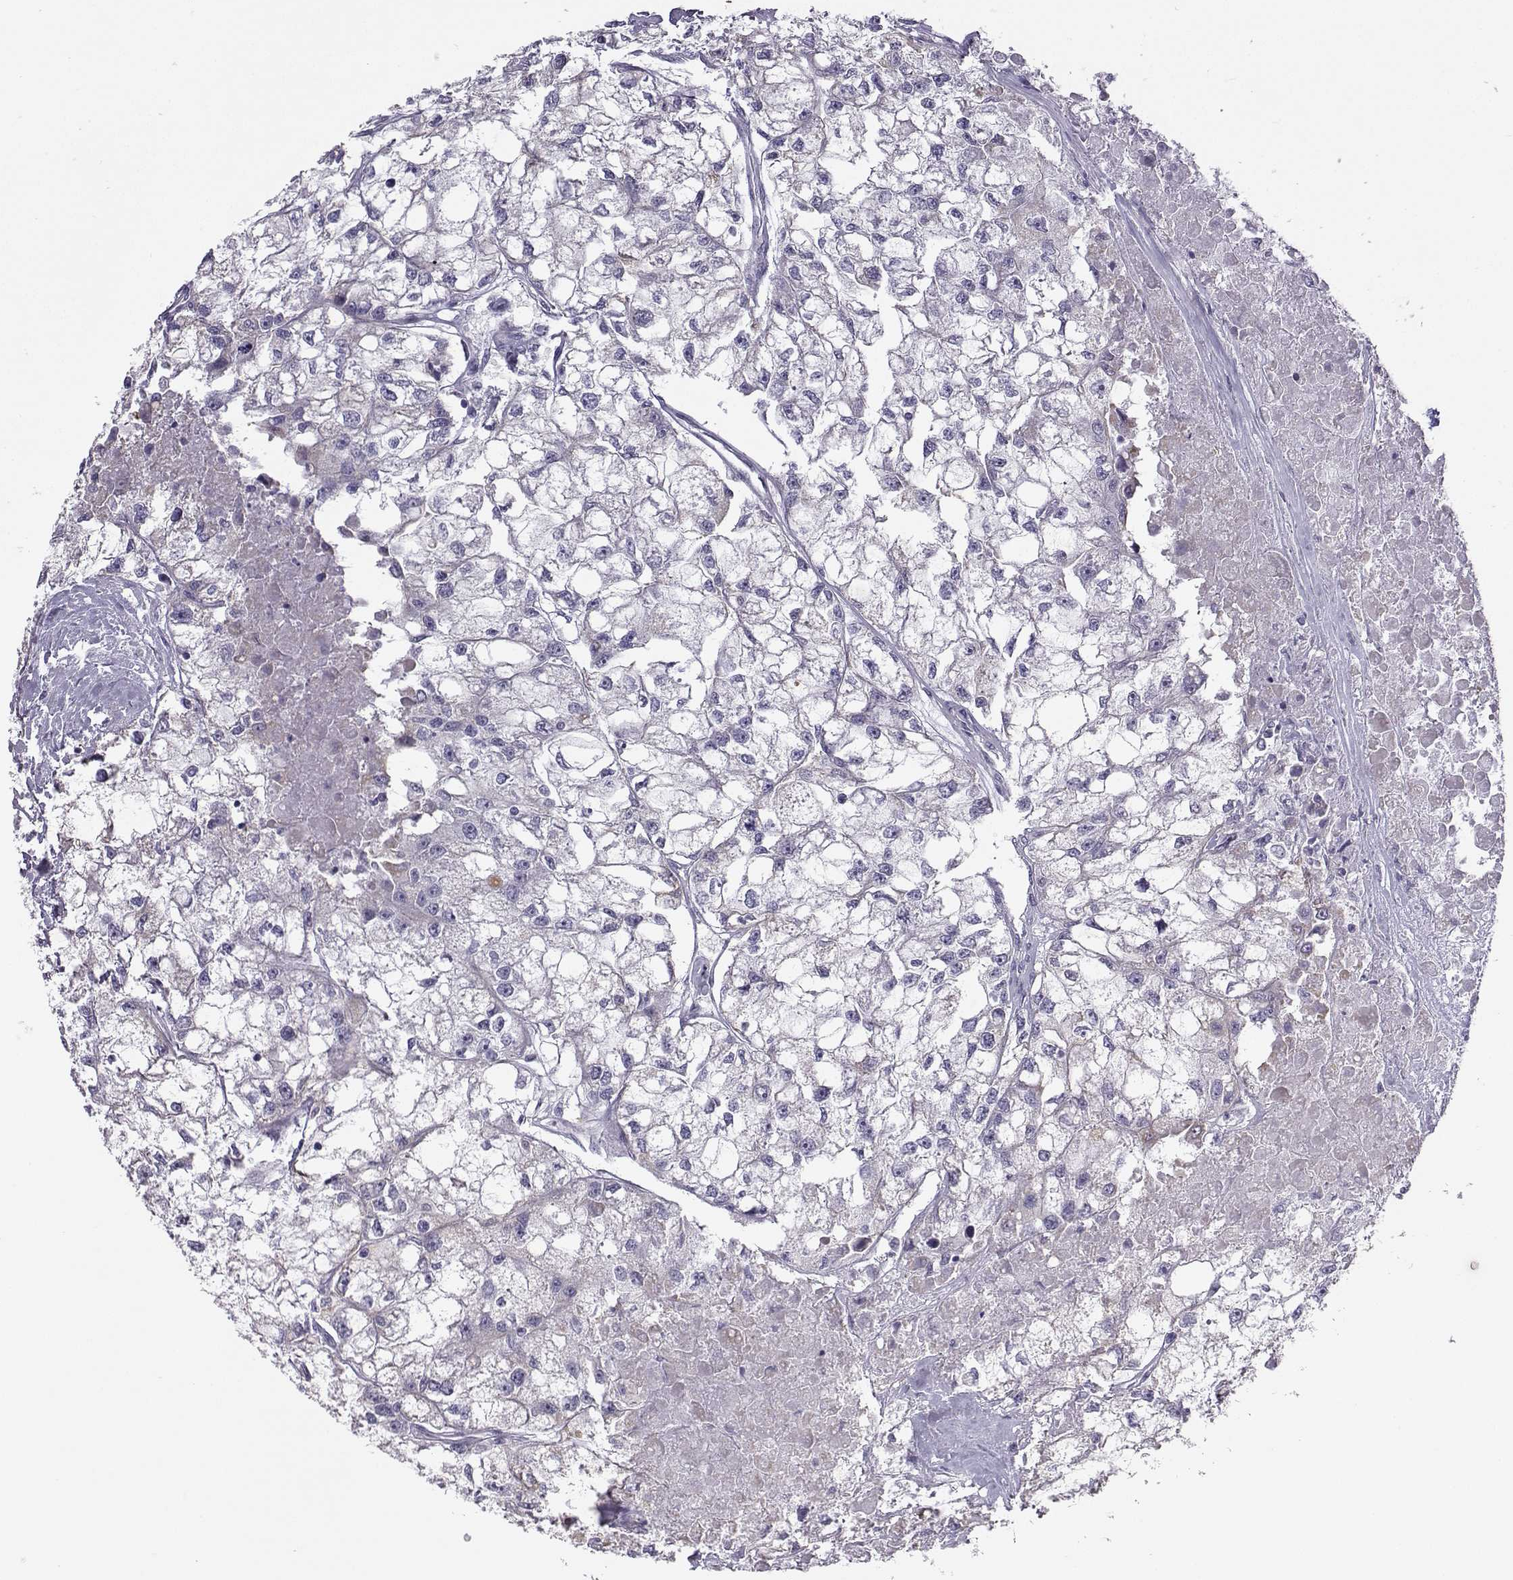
{"staining": {"intensity": "negative", "quantity": "none", "location": "none"}, "tissue": "renal cancer", "cell_type": "Tumor cells", "image_type": "cancer", "snomed": [{"axis": "morphology", "description": "Adenocarcinoma, NOS"}, {"axis": "topography", "description": "Kidney"}], "caption": "IHC of renal cancer (adenocarcinoma) shows no expression in tumor cells. (Stains: DAB immunohistochemistry with hematoxylin counter stain, Microscopy: brightfield microscopy at high magnification).", "gene": "DCLK3", "patient": {"sex": "male", "age": 56}}